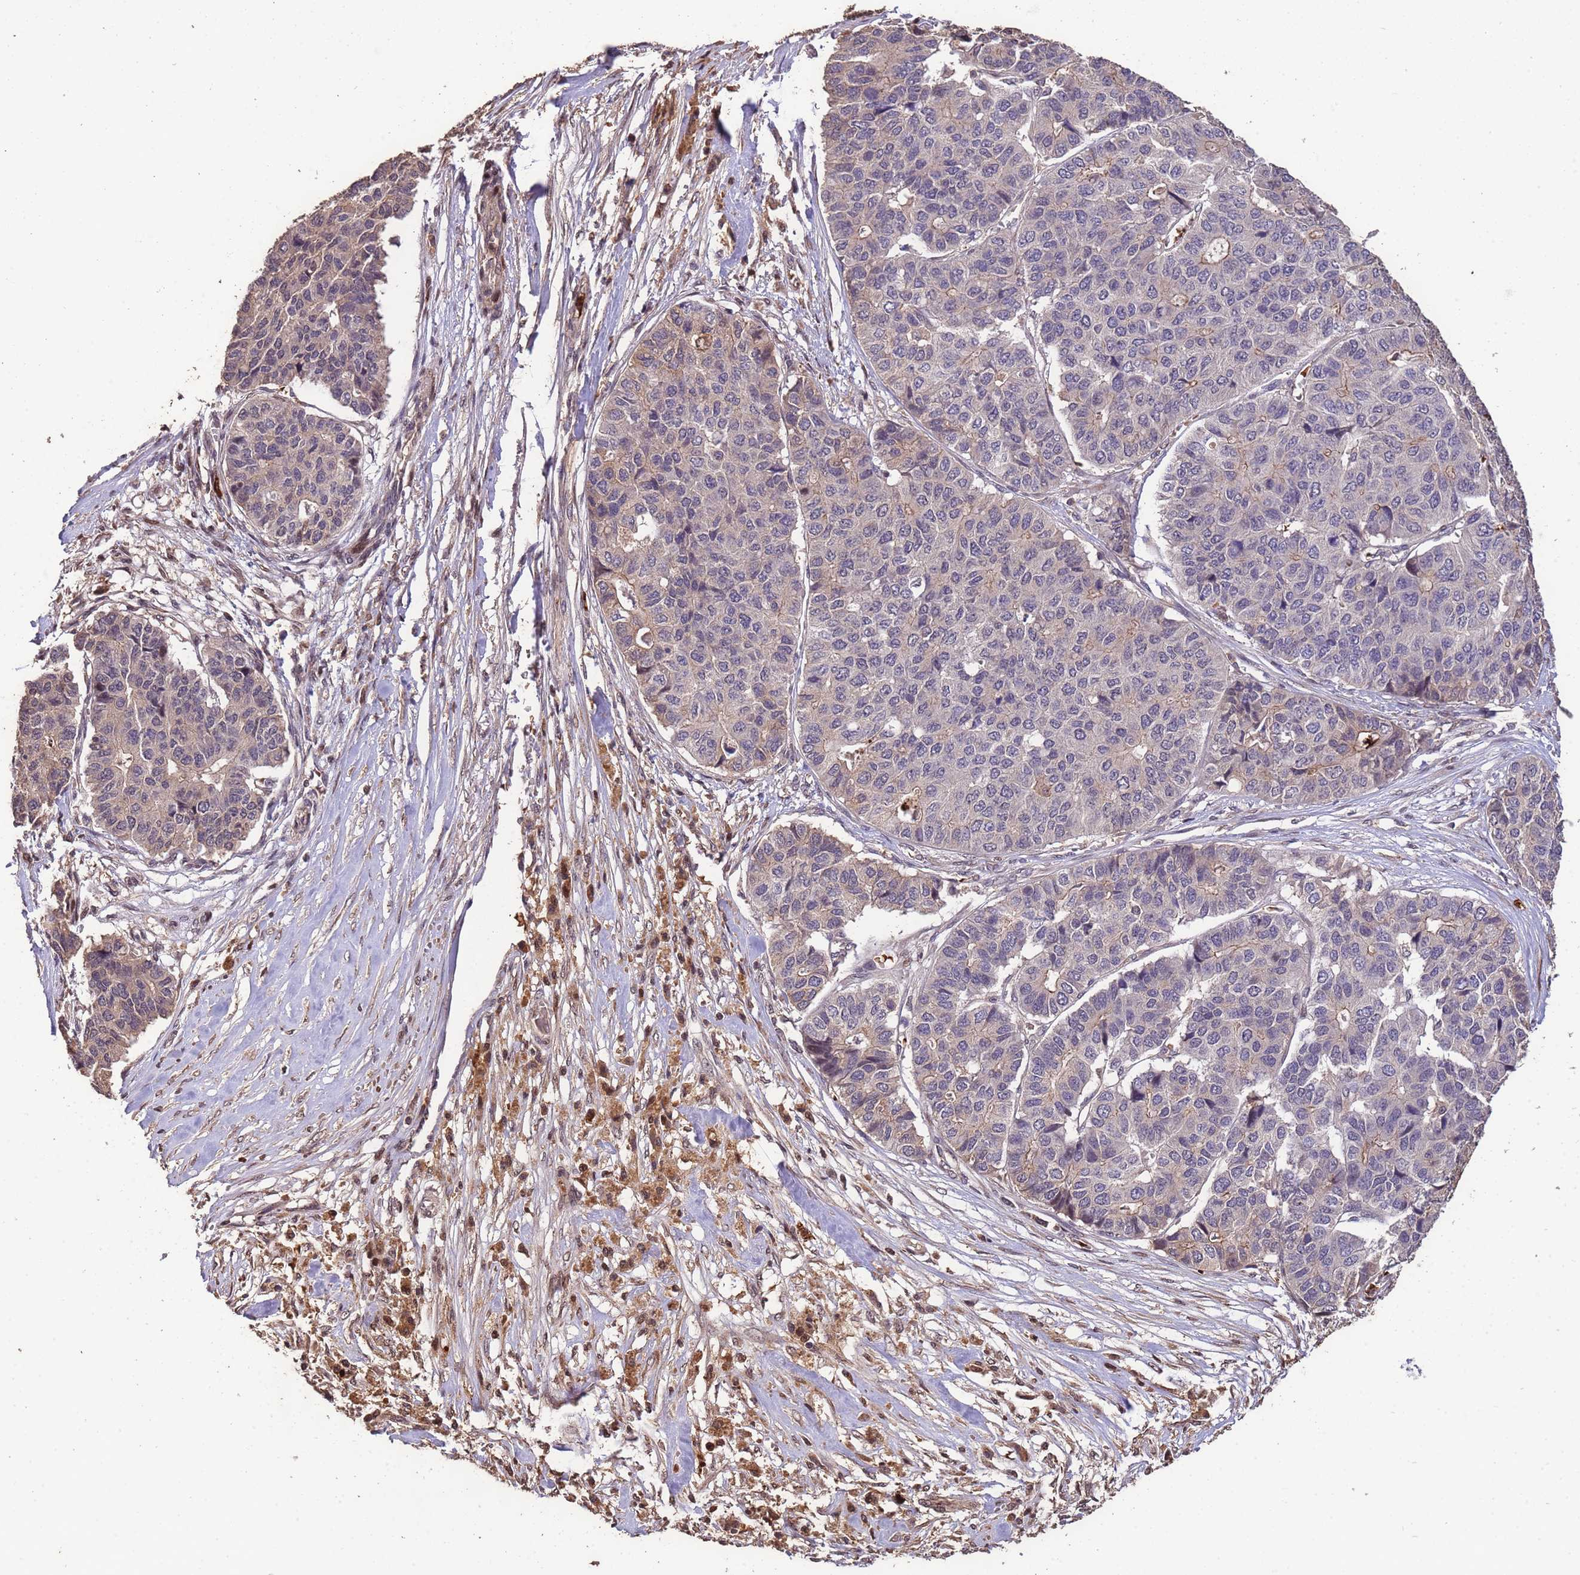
{"staining": {"intensity": "weak", "quantity": "<25%", "location": "cytoplasmic/membranous"}, "tissue": "pancreatic cancer", "cell_type": "Tumor cells", "image_type": "cancer", "snomed": [{"axis": "morphology", "description": "Adenocarcinoma, NOS"}, {"axis": "topography", "description": "Pancreas"}], "caption": "IHC of human pancreatic adenocarcinoma reveals no expression in tumor cells. (Immunohistochemistry, brightfield microscopy, high magnification).", "gene": "CCDC184", "patient": {"sex": "male", "age": 50}}